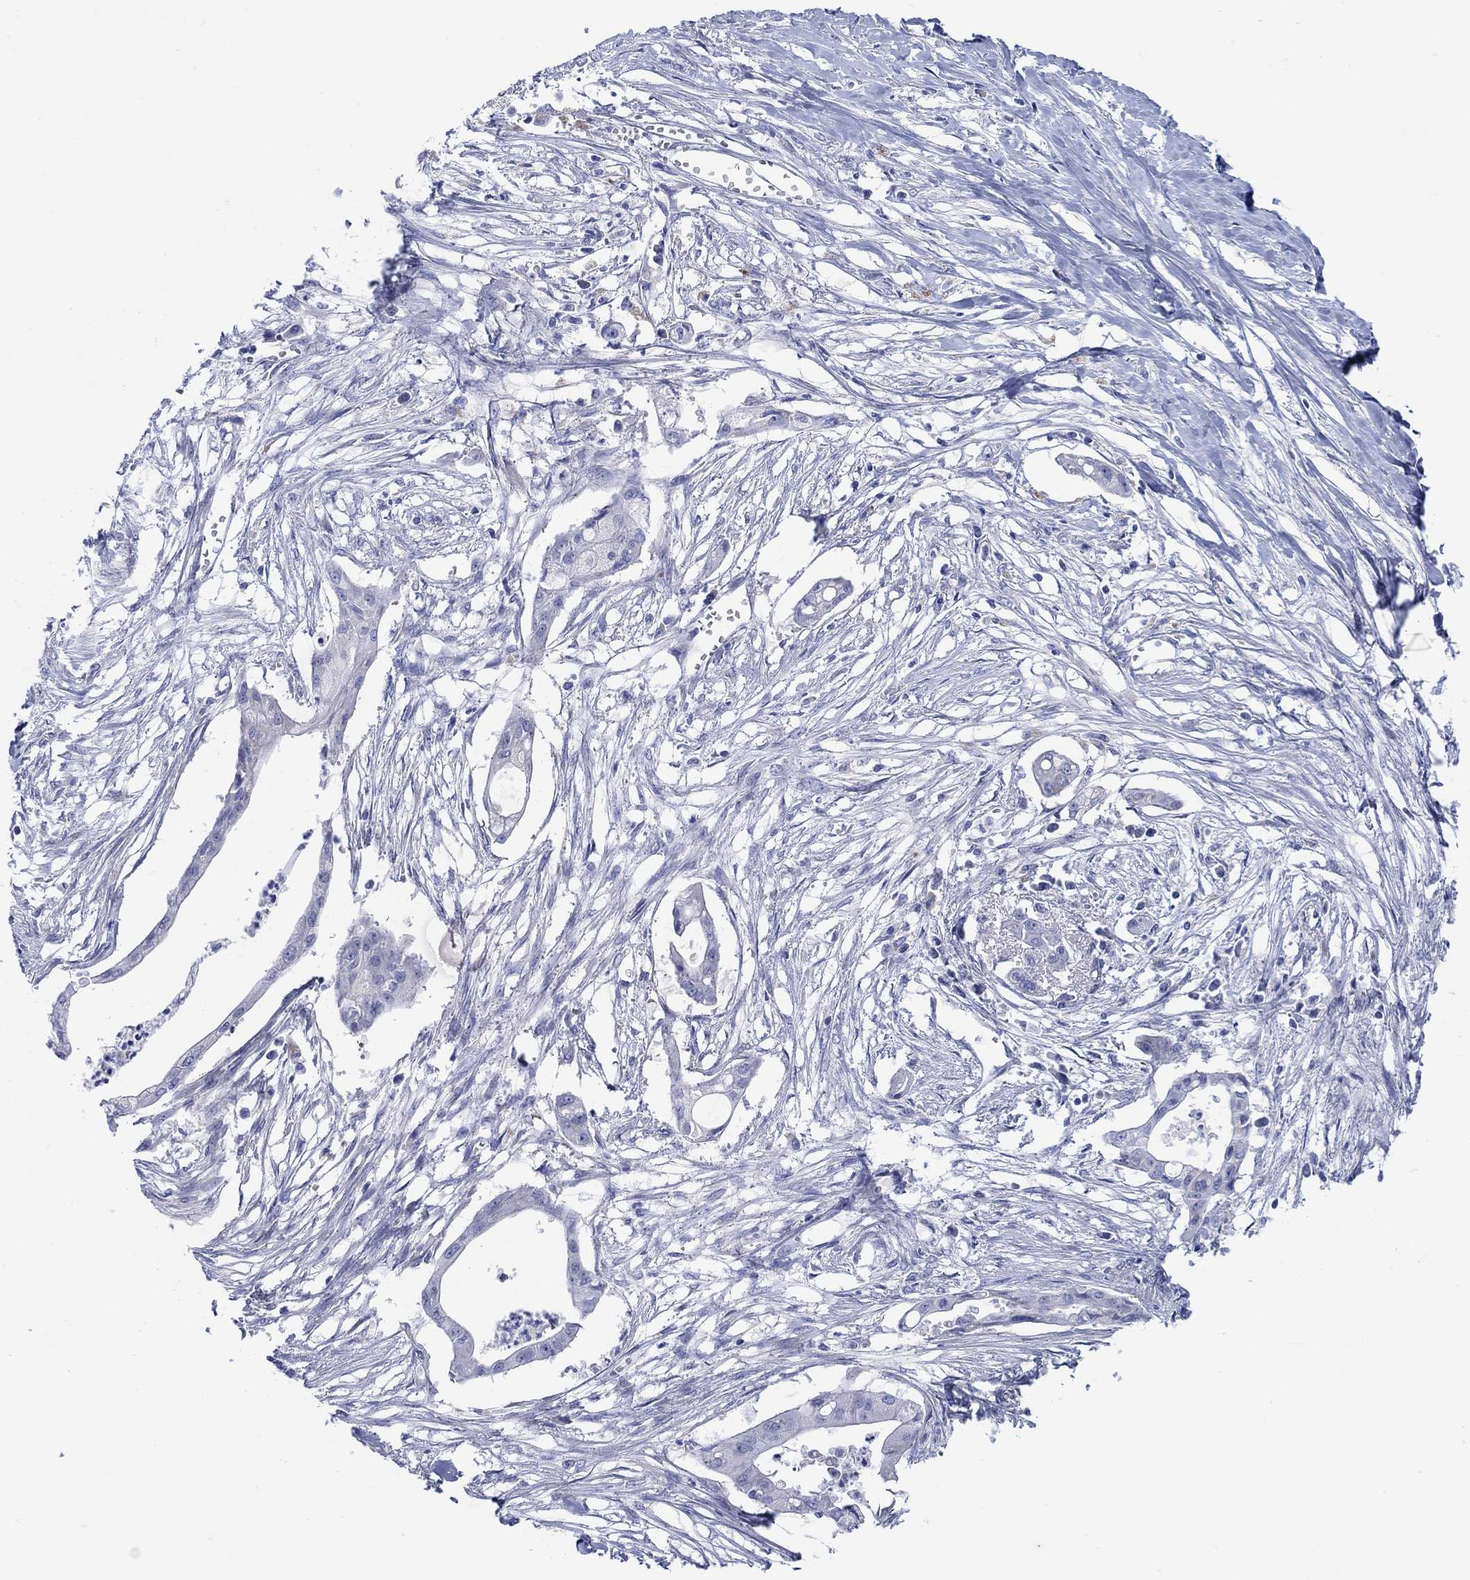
{"staining": {"intensity": "negative", "quantity": "none", "location": "none"}, "tissue": "pancreatic cancer", "cell_type": "Tumor cells", "image_type": "cancer", "snomed": [{"axis": "morphology", "description": "Normal tissue, NOS"}, {"axis": "morphology", "description": "Adenocarcinoma, NOS"}, {"axis": "topography", "description": "Pancreas"}], "caption": "IHC image of pancreatic cancer stained for a protein (brown), which reveals no staining in tumor cells.", "gene": "KRT222", "patient": {"sex": "female", "age": 58}}